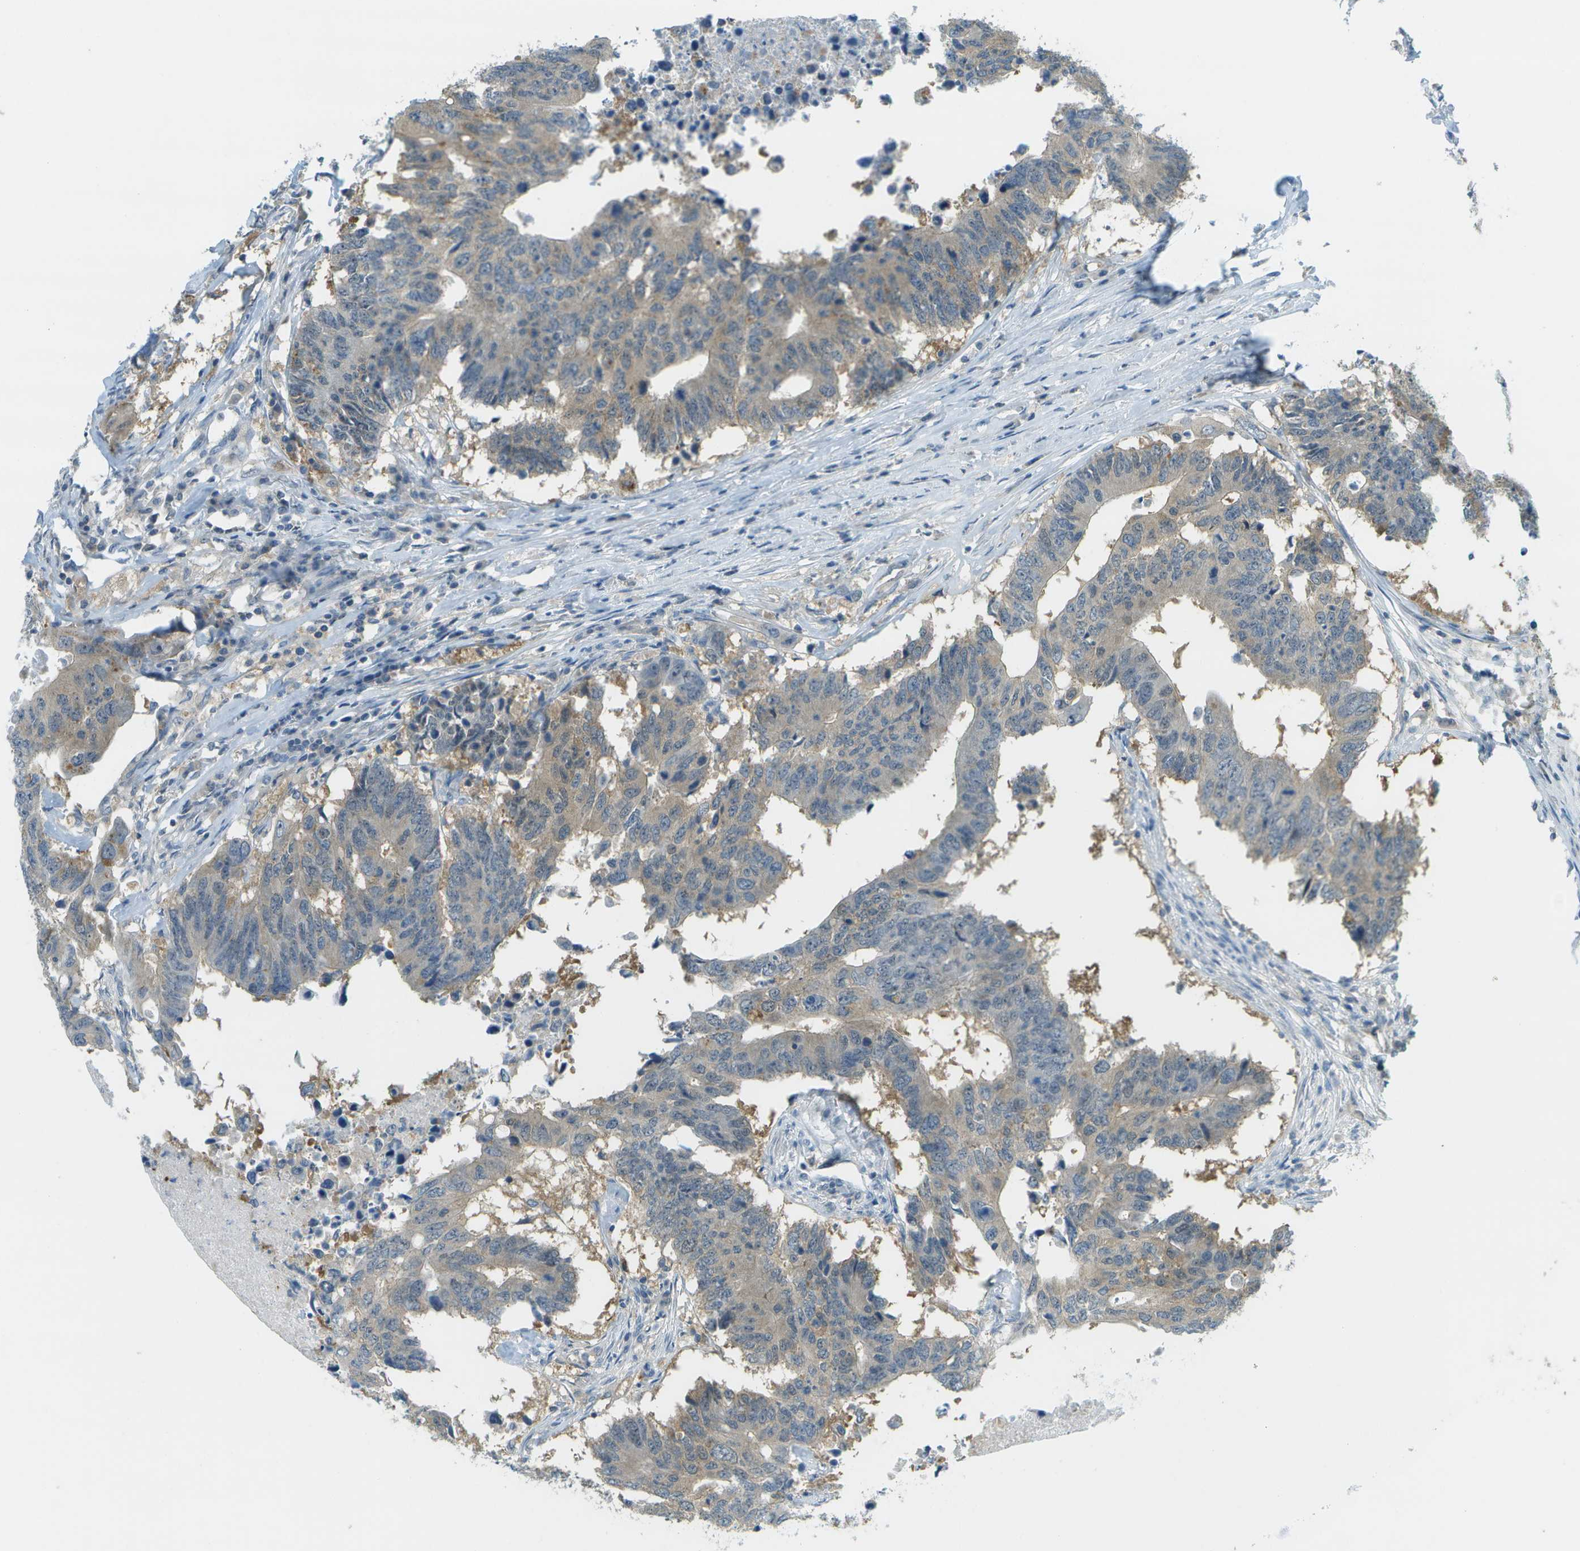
{"staining": {"intensity": "weak", "quantity": "25%-75%", "location": "cytoplasmic/membranous"}, "tissue": "colorectal cancer", "cell_type": "Tumor cells", "image_type": "cancer", "snomed": [{"axis": "morphology", "description": "Adenocarcinoma, NOS"}, {"axis": "topography", "description": "Colon"}], "caption": "The histopathology image displays a brown stain indicating the presence of a protein in the cytoplasmic/membranous of tumor cells in colorectal adenocarcinoma.", "gene": "CDH23", "patient": {"sex": "male", "age": 71}}